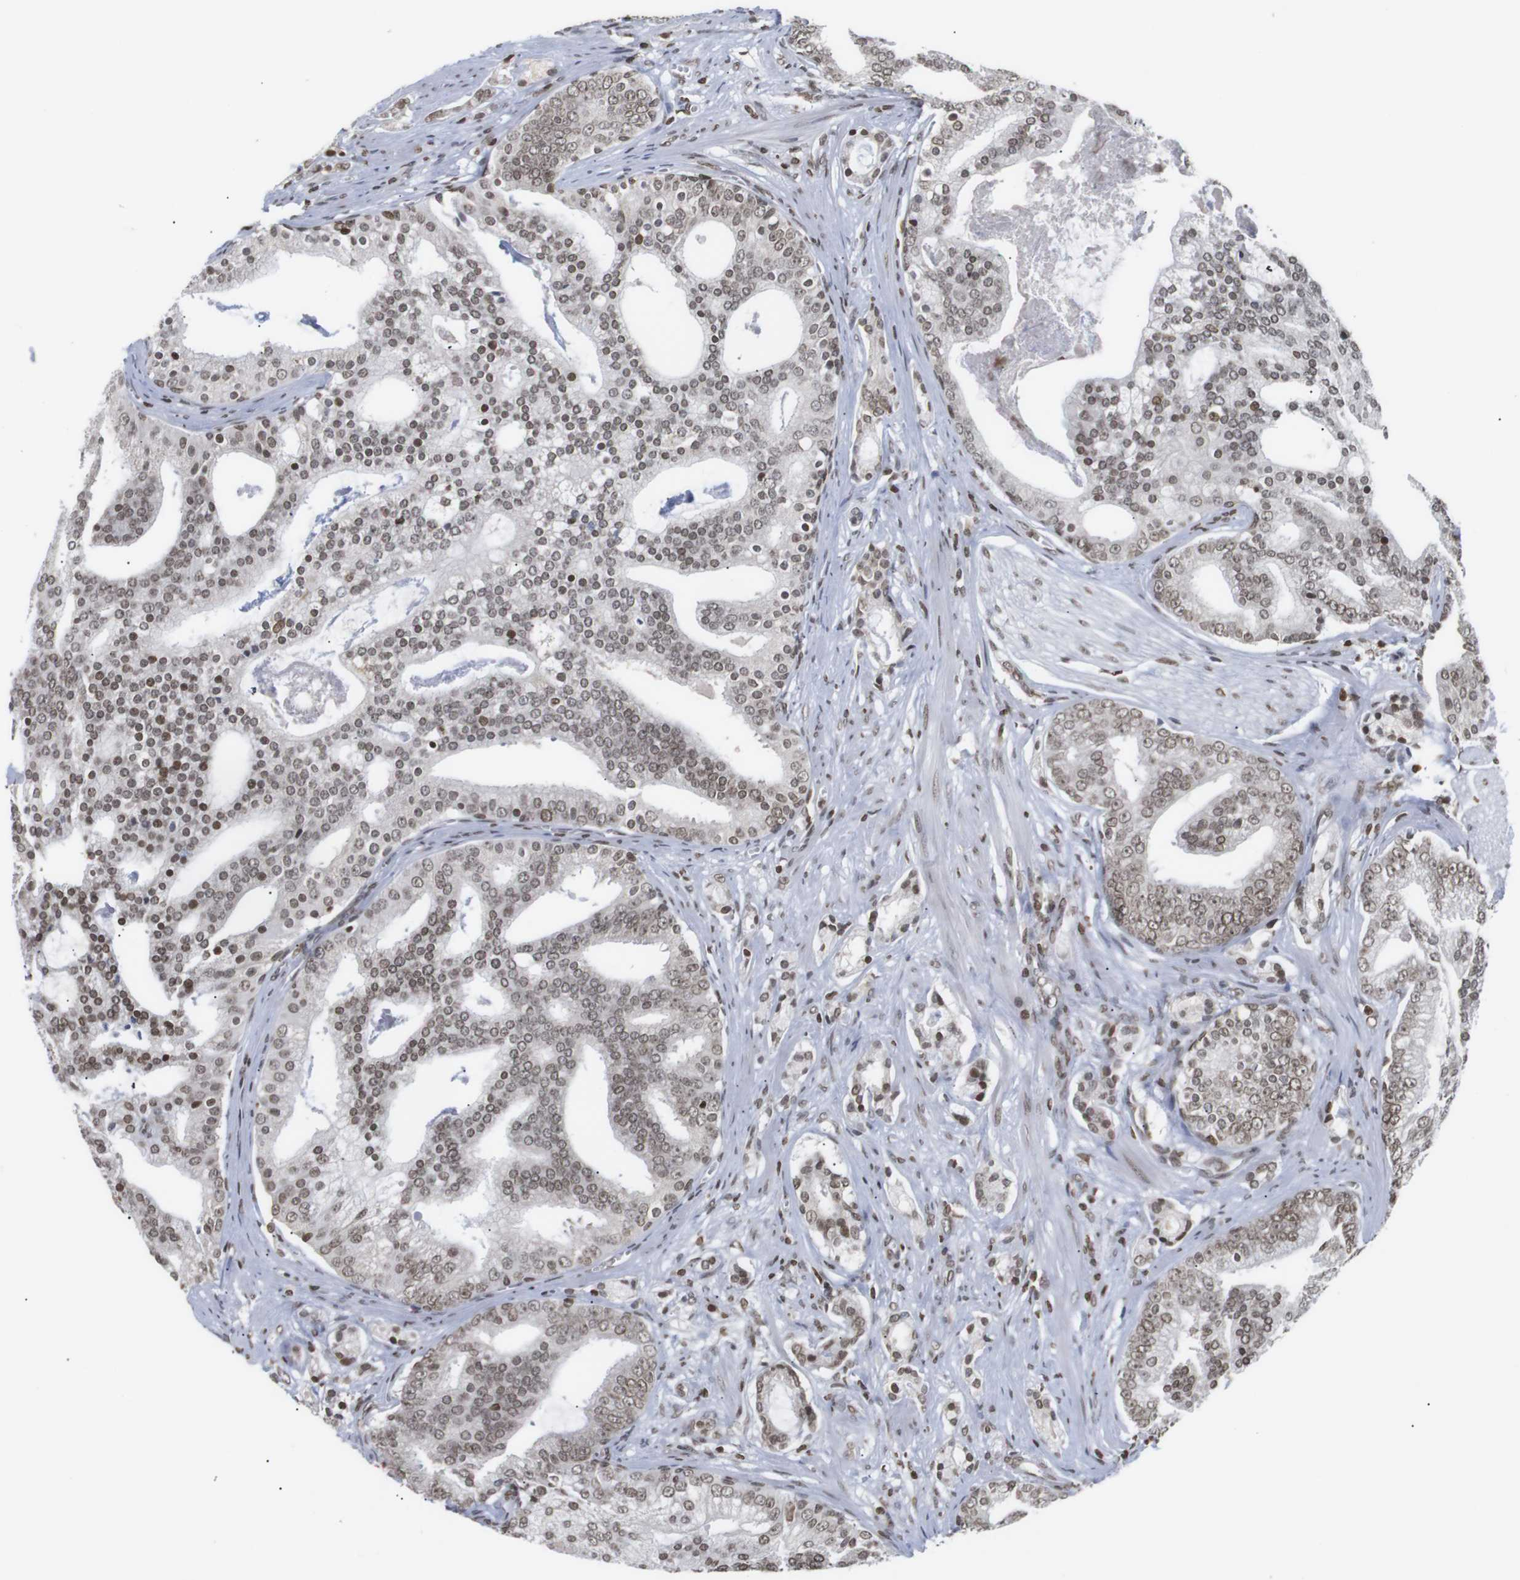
{"staining": {"intensity": "moderate", "quantity": ">75%", "location": "nuclear"}, "tissue": "prostate cancer", "cell_type": "Tumor cells", "image_type": "cancer", "snomed": [{"axis": "morphology", "description": "Adenocarcinoma, Low grade"}, {"axis": "topography", "description": "Prostate"}], "caption": "Immunohistochemical staining of low-grade adenocarcinoma (prostate) exhibits medium levels of moderate nuclear protein expression in about >75% of tumor cells.", "gene": "ETV5", "patient": {"sex": "male", "age": 58}}